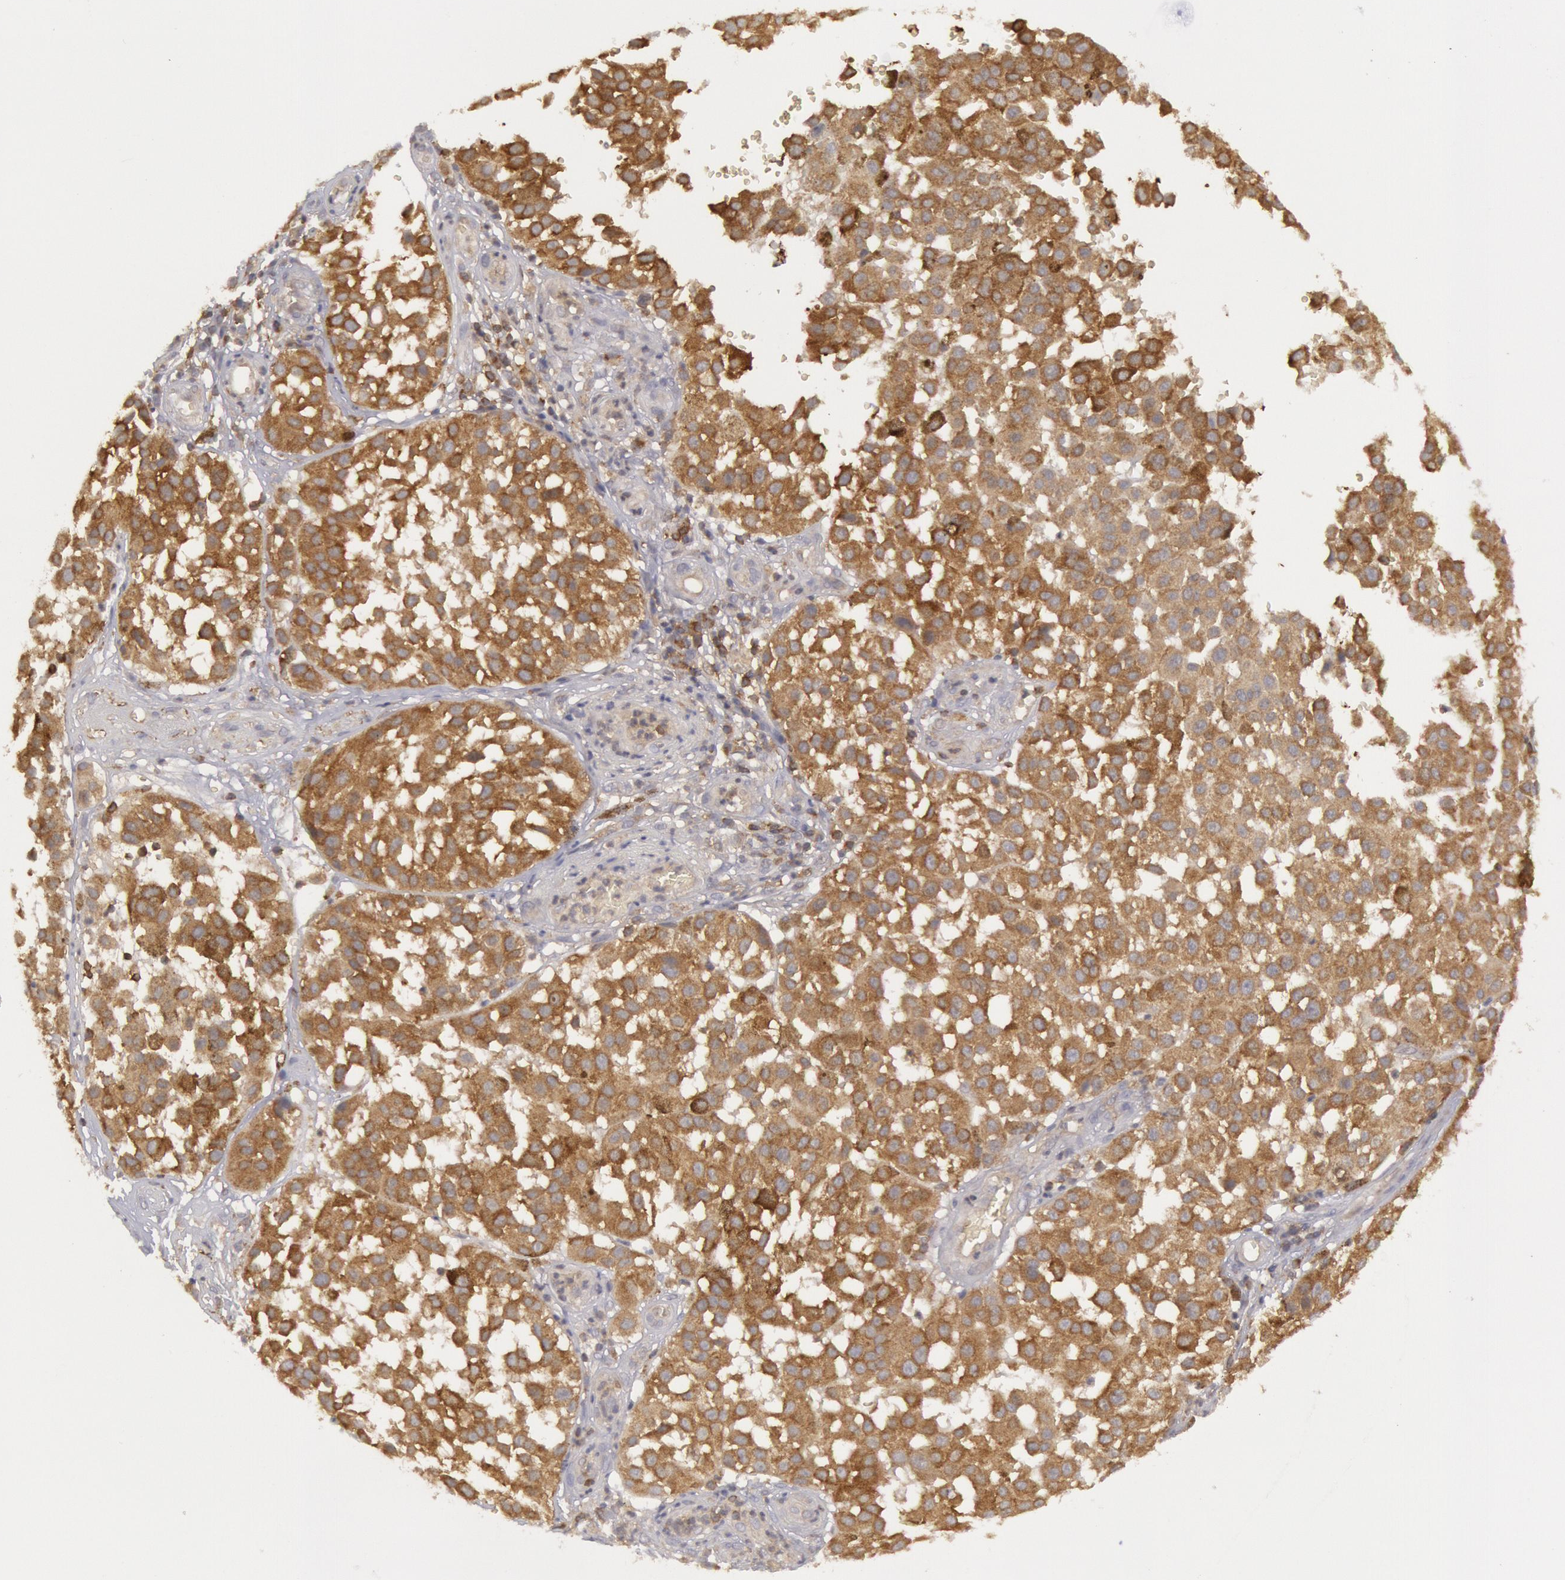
{"staining": {"intensity": "weak", "quantity": ">75%", "location": "cytoplasmic/membranous"}, "tissue": "melanoma", "cell_type": "Tumor cells", "image_type": "cancer", "snomed": [{"axis": "morphology", "description": "Malignant melanoma, NOS"}, {"axis": "topography", "description": "Skin"}], "caption": "DAB immunohistochemical staining of melanoma reveals weak cytoplasmic/membranous protein expression in approximately >75% of tumor cells. (DAB = brown stain, brightfield microscopy at high magnification).", "gene": "IKBKB", "patient": {"sex": "female", "age": 64}}